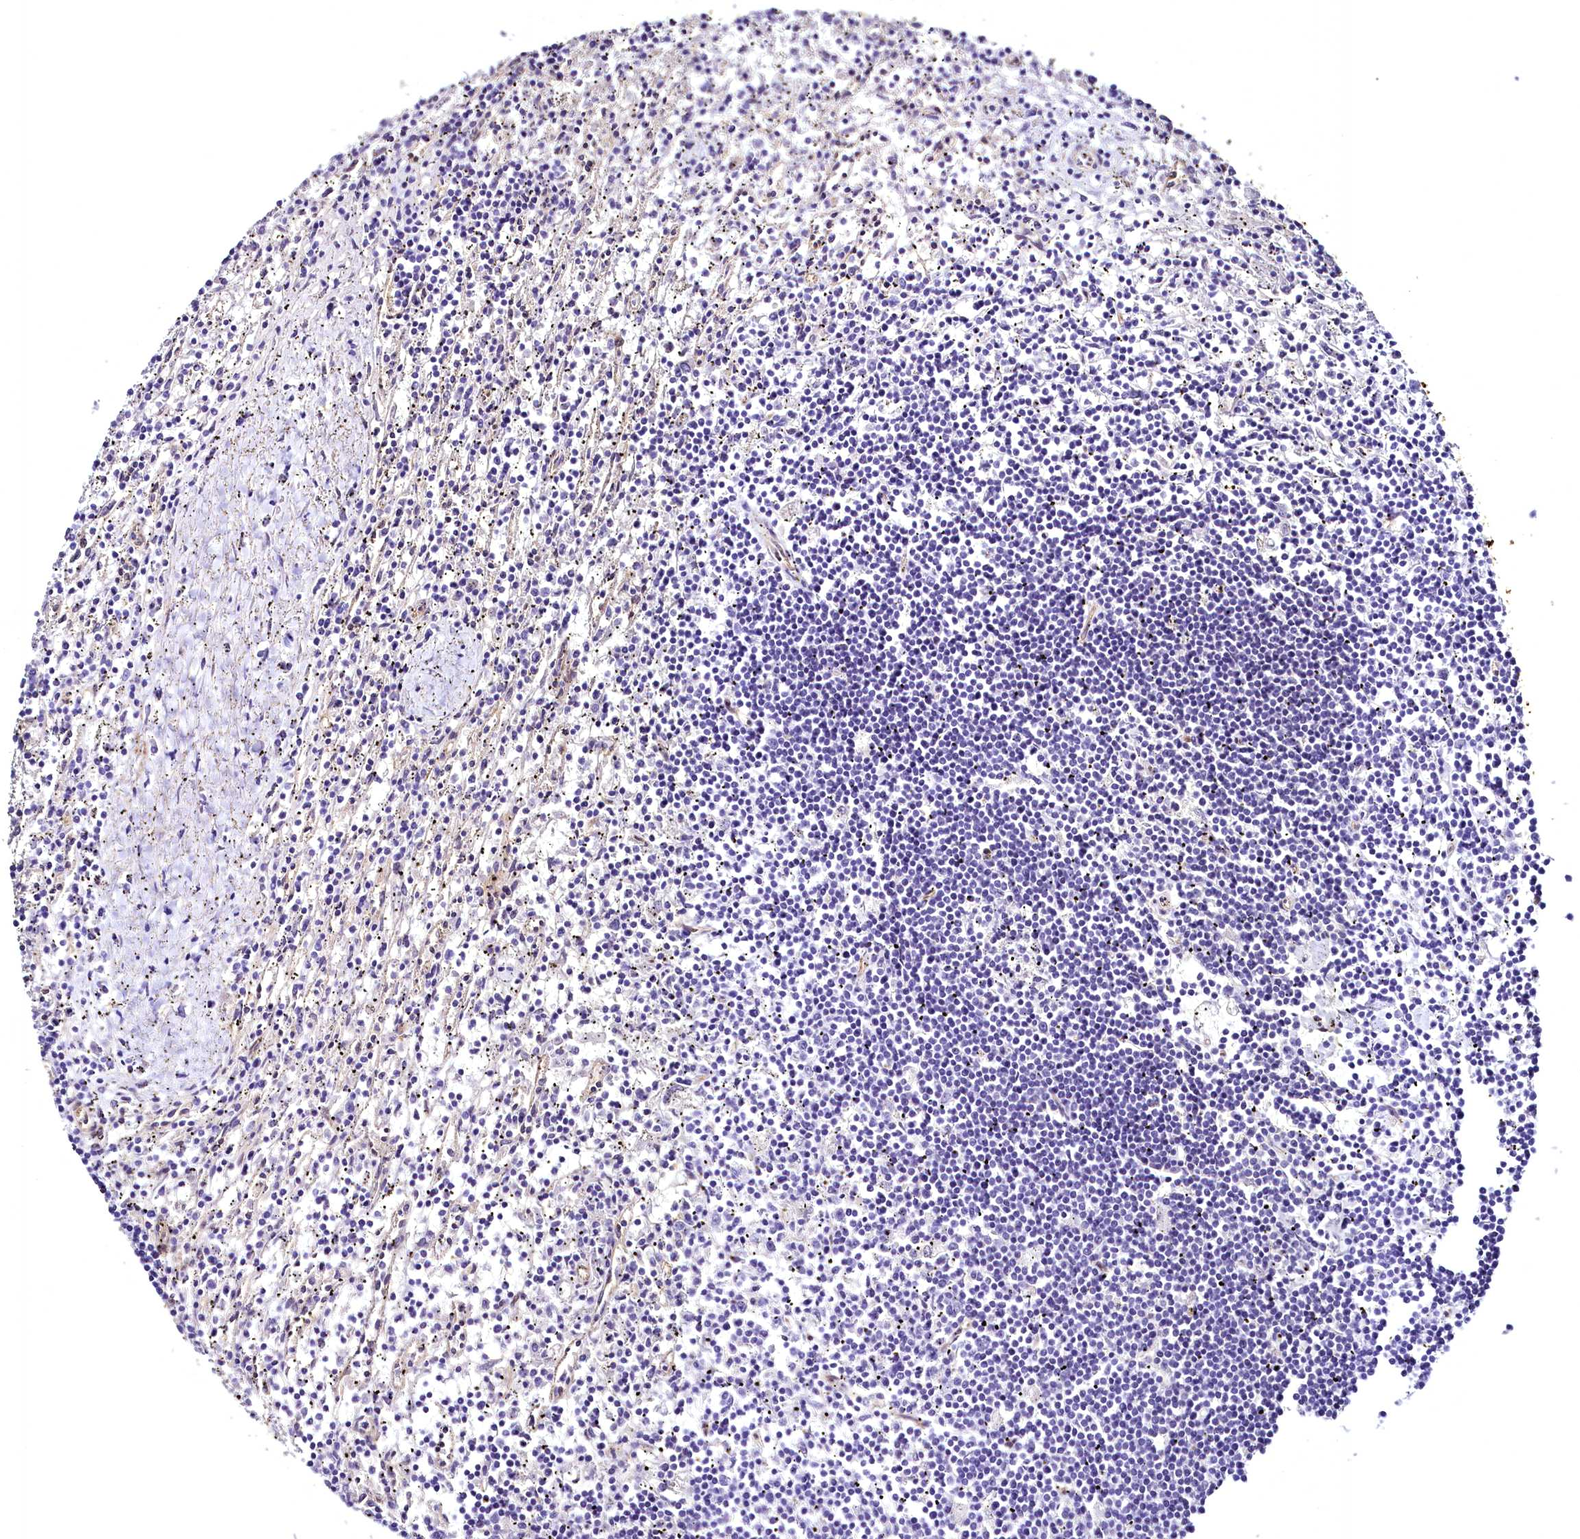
{"staining": {"intensity": "negative", "quantity": "none", "location": "none"}, "tissue": "lymphoma", "cell_type": "Tumor cells", "image_type": "cancer", "snomed": [{"axis": "morphology", "description": "Malignant lymphoma, non-Hodgkin's type, Low grade"}, {"axis": "topography", "description": "Spleen"}], "caption": "High power microscopy image of an IHC image of lymphoma, revealing no significant staining in tumor cells.", "gene": "STXBP1", "patient": {"sex": "male", "age": 76}}